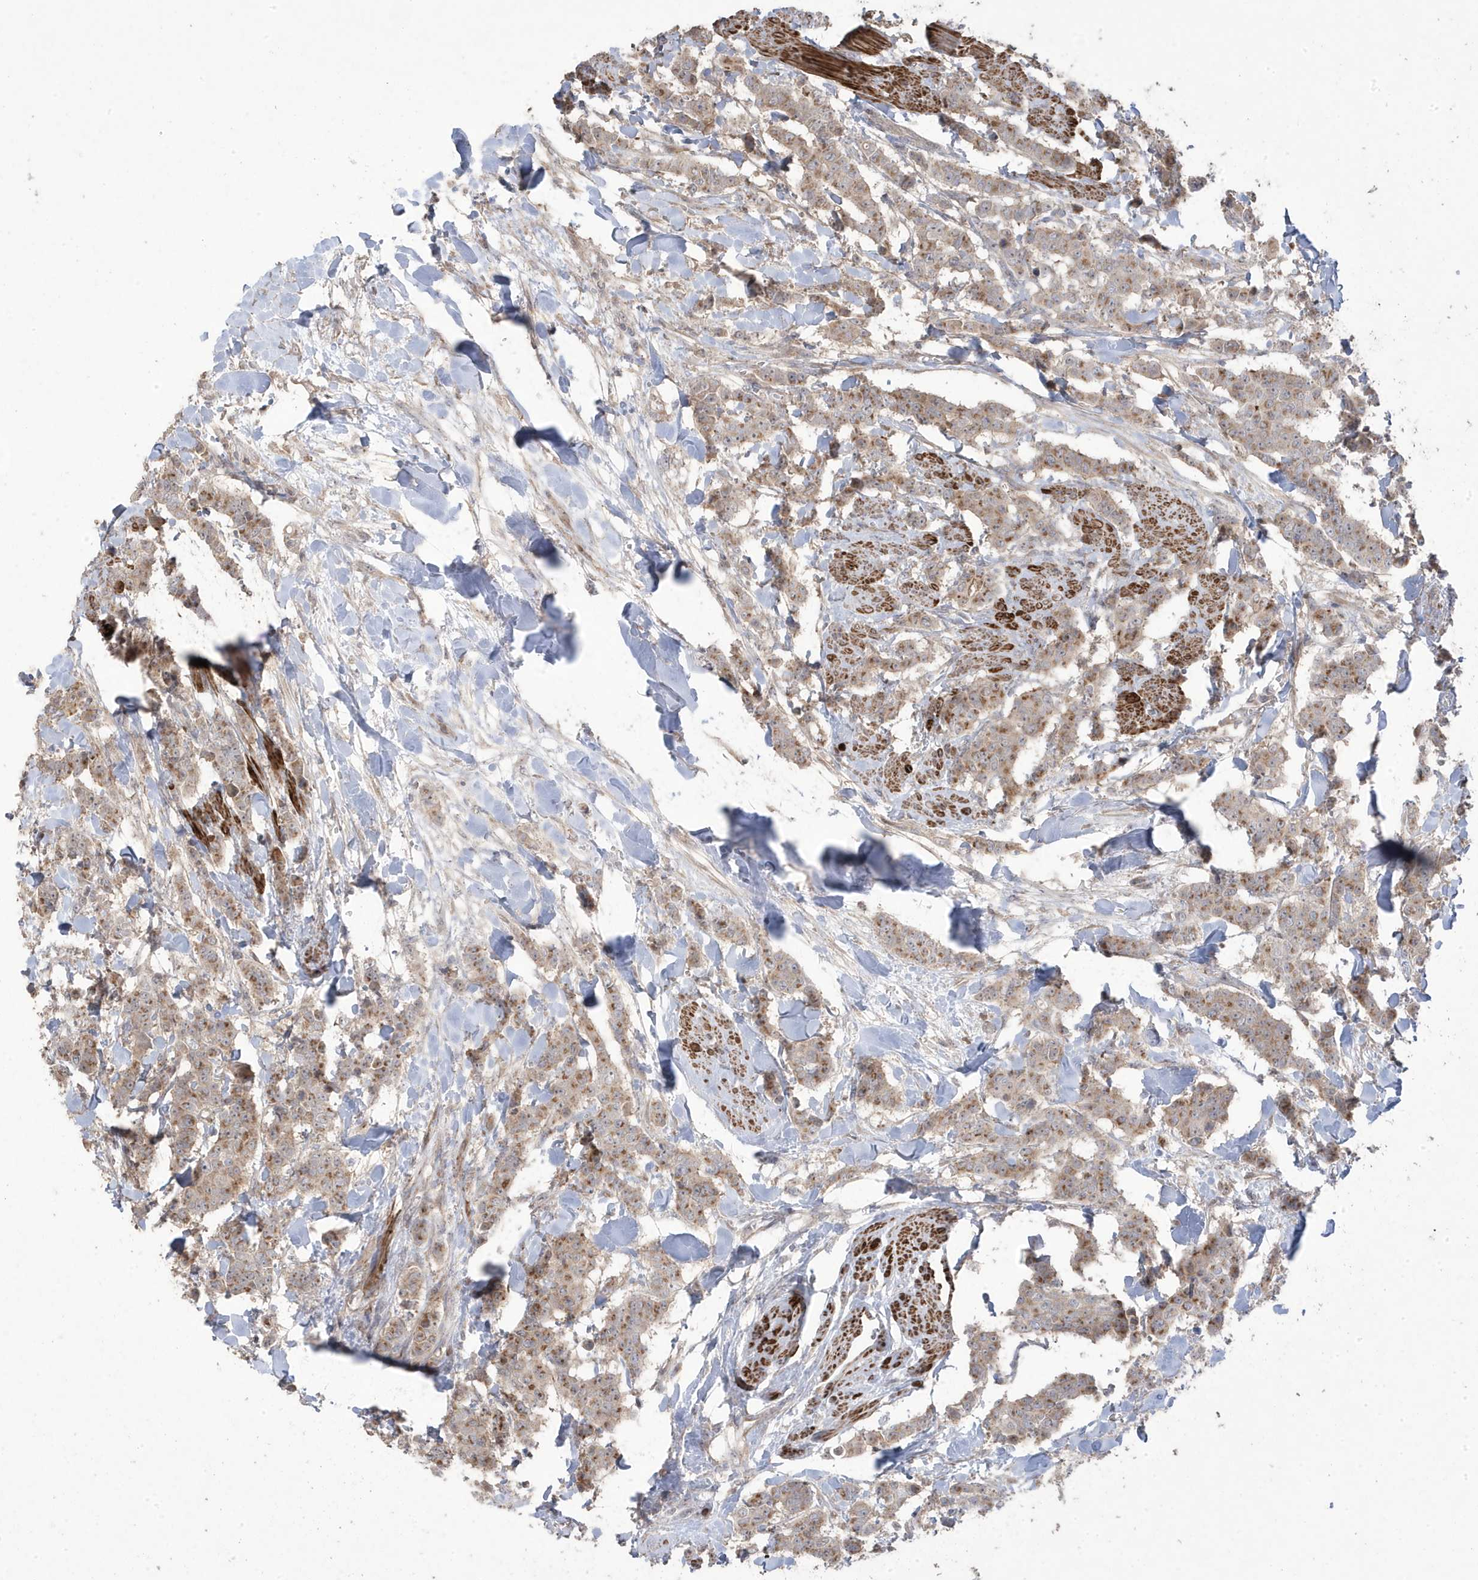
{"staining": {"intensity": "moderate", "quantity": "25%-75%", "location": "cytoplasmic/membranous"}, "tissue": "breast cancer", "cell_type": "Tumor cells", "image_type": "cancer", "snomed": [{"axis": "morphology", "description": "Duct carcinoma"}, {"axis": "topography", "description": "Breast"}], "caption": "High-magnification brightfield microscopy of invasive ductal carcinoma (breast) stained with DAB (3,3'-diaminobenzidine) (brown) and counterstained with hematoxylin (blue). tumor cells exhibit moderate cytoplasmic/membranous staining is seen in about25%-75% of cells.", "gene": "CETN3", "patient": {"sex": "female", "age": 40}}